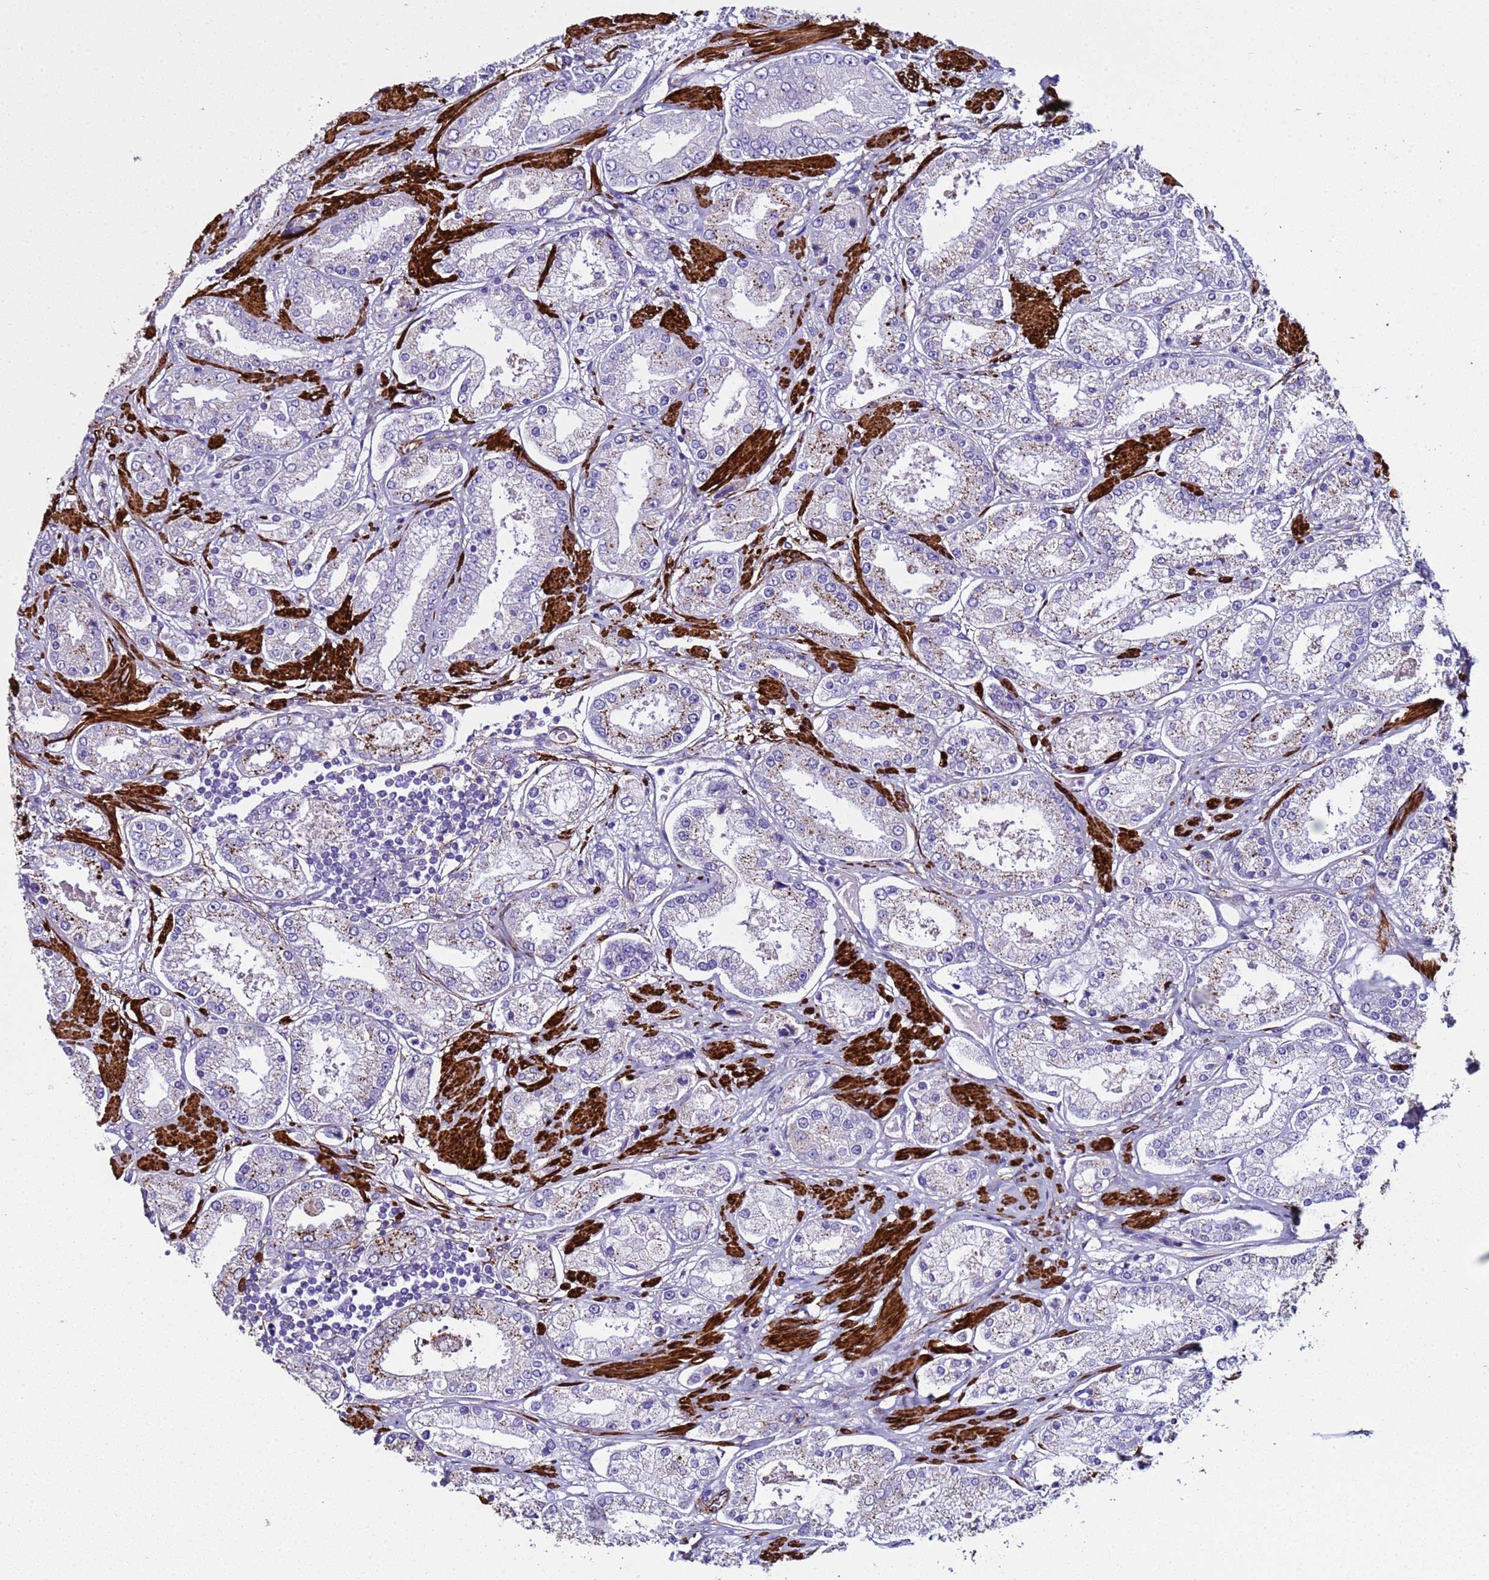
{"staining": {"intensity": "moderate", "quantity": "<25%", "location": "cytoplasmic/membranous"}, "tissue": "prostate cancer", "cell_type": "Tumor cells", "image_type": "cancer", "snomed": [{"axis": "morphology", "description": "Adenocarcinoma, High grade"}, {"axis": "topography", "description": "Prostate"}], "caption": "This histopathology image demonstrates prostate cancer stained with immunohistochemistry (IHC) to label a protein in brown. The cytoplasmic/membranous of tumor cells show moderate positivity for the protein. Nuclei are counter-stained blue.", "gene": "RABL2B", "patient": {"sex": "male", "age": 69}}